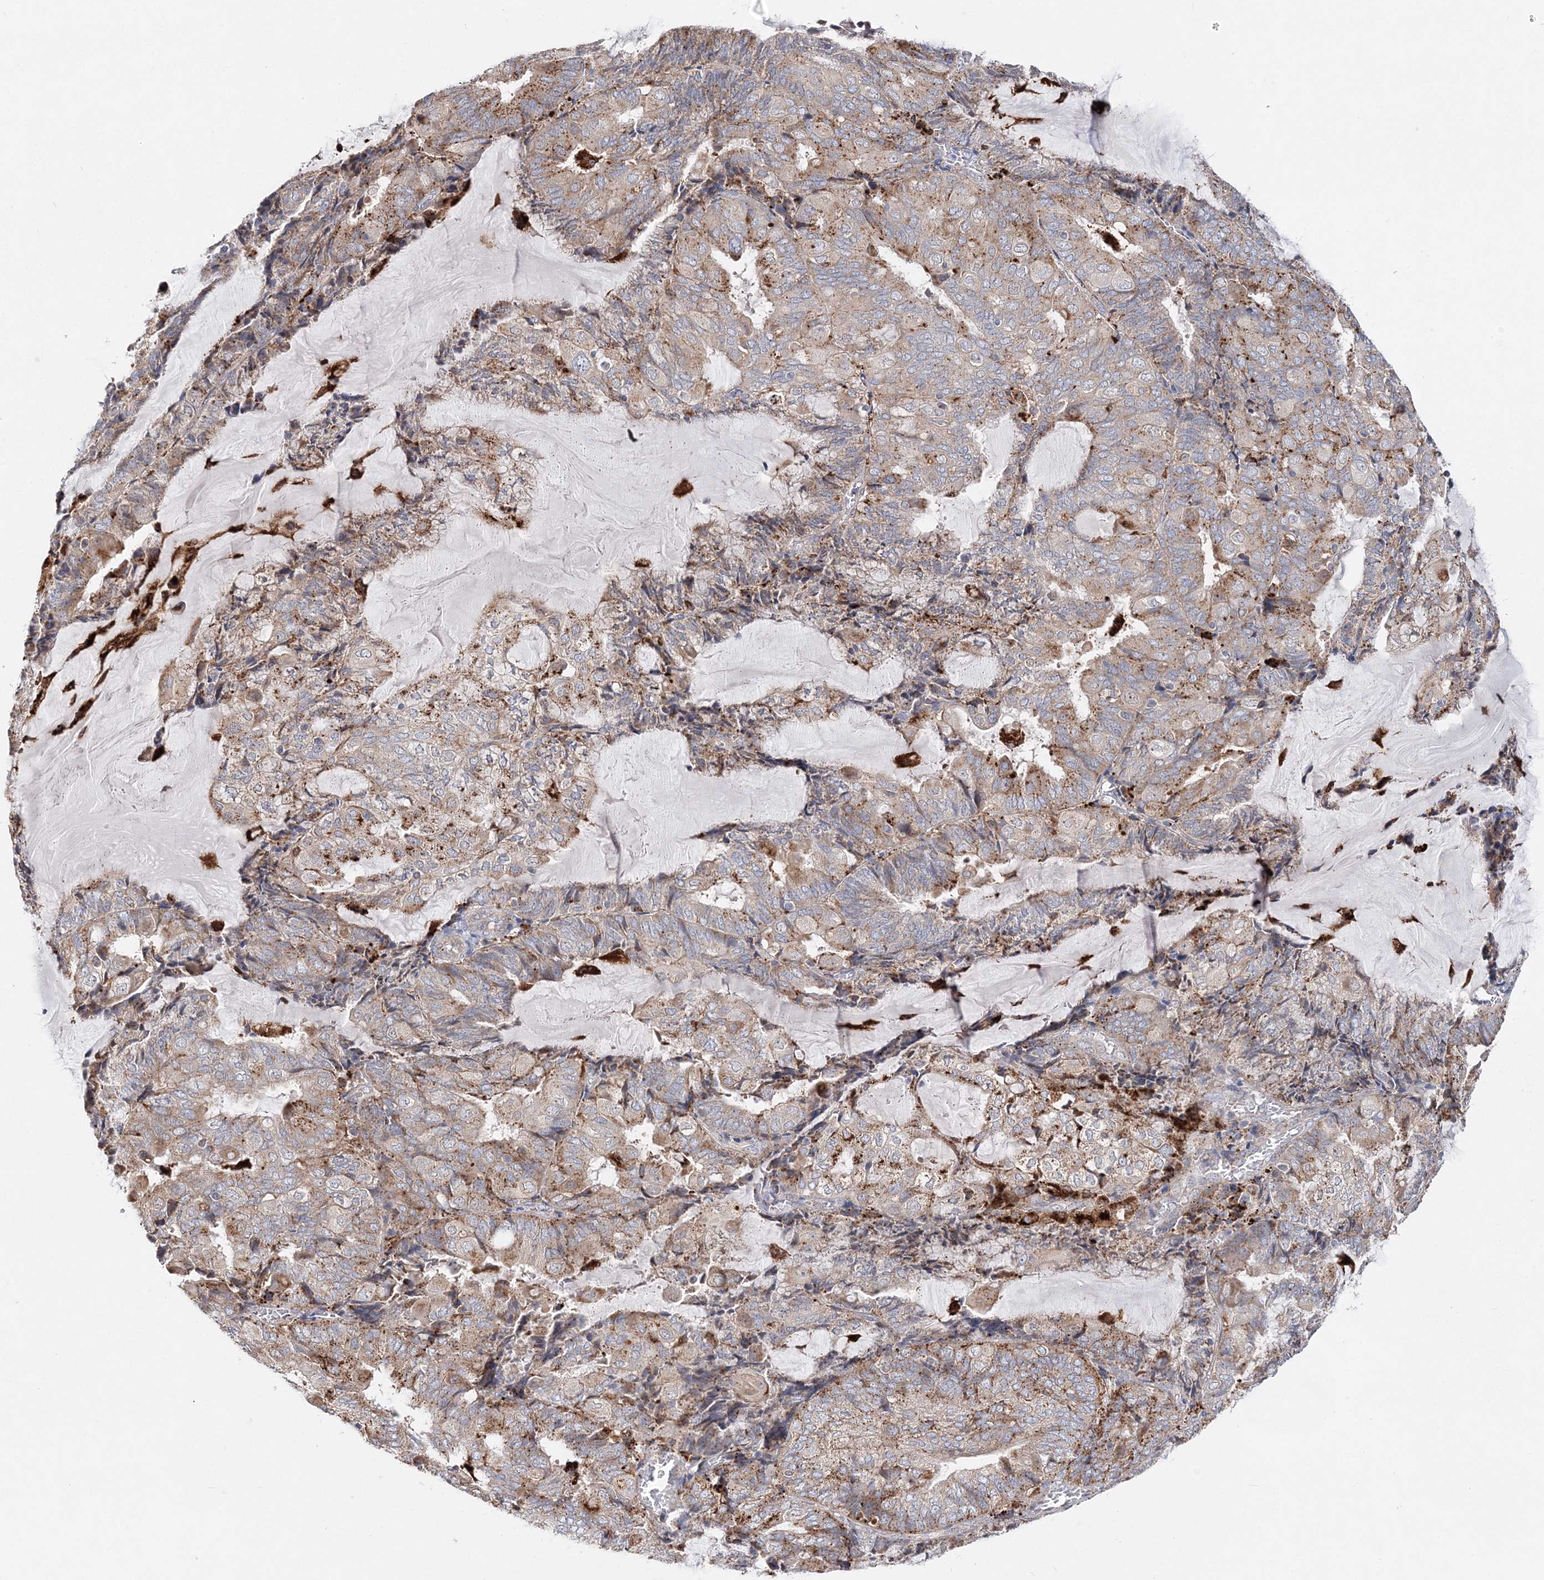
{"staining": {"intensity": "moderate", "quantity": ">75%", "location": "cytoplasmic/membranous"}, "tissue": "endometrial cancer", "cell_type": "Tumor cells", "image_type": "cancer", "snomed": [{"axis": "morphology", "description": "Adenocarcinoma, NOS"}, {"axis": "topography", "description": "Endometrium"}], "caption": "A histopathology image showing moderate cytoplasmic/membranous positivity in about >75% of tumor cells in endometrial cancer, as visualized by brown immunohistochemical staining.", "gene": "C3orf38", "patient": {"sex": "female", "age": 81}}